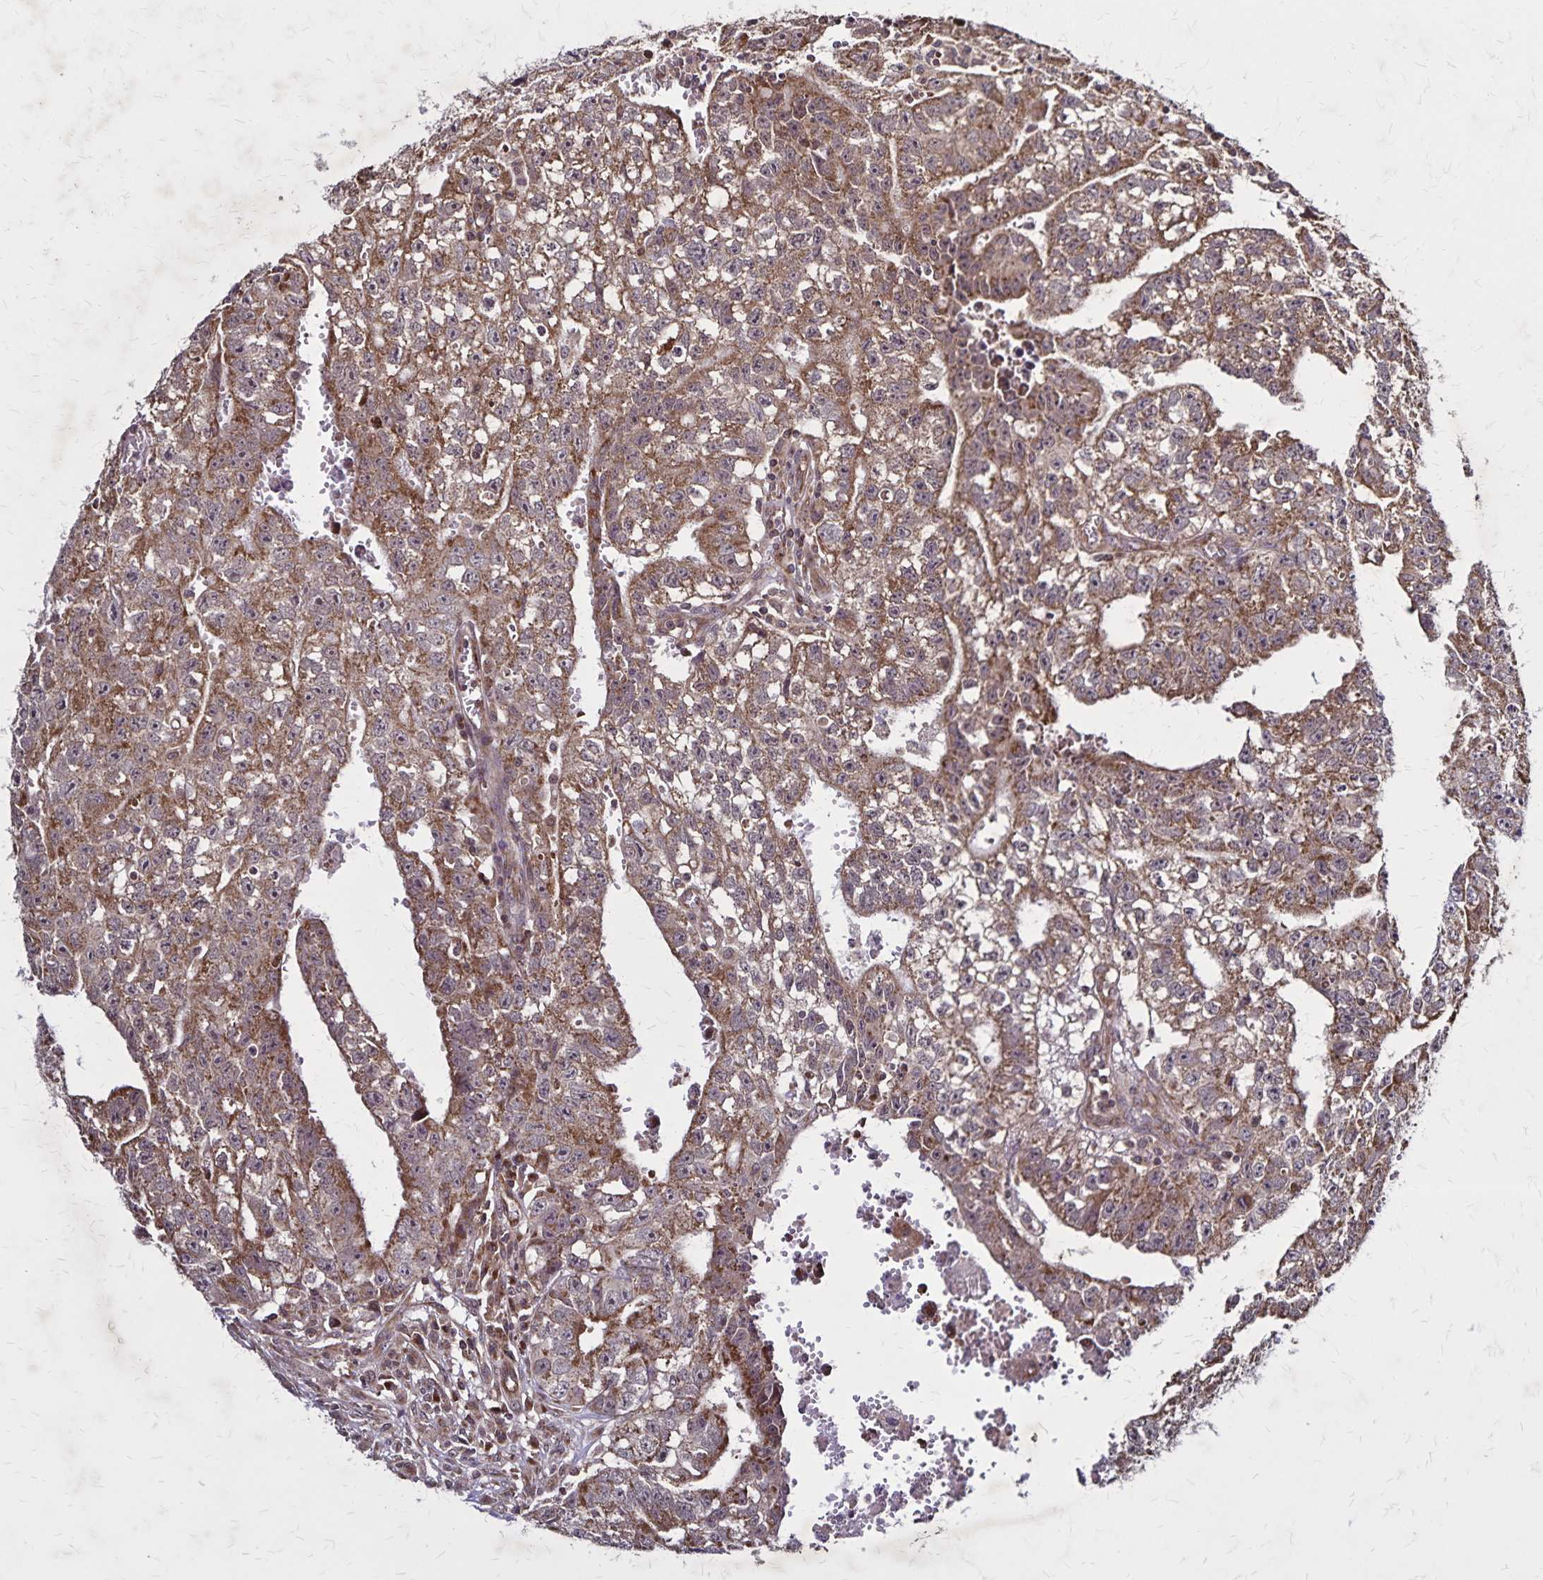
{"staining": {"intensity": "moderate", "quantity": ">75%", "location": "cytoplasmic/membranous"}, "tissue": "testis cancer", "cell_type": "Tumor cells", "image_type": "cancer", "snomed": [{"axis": "morphology", "description": "Carcinoma, Embryonal, NOS"}, {"axis": "morphology", "description": "Teratoma, malignant, NOS"}, {"axis": "topography", "description": "Testis"}], "caption": "IHC image of testis teratoma (malignant) stained for a protein (brown), which demonstrates medium levels of moderate cytoplasmic/membranous expression in approximately >75% of tumor cells.", "gene": "NFS1", "patient": {"sex": "male", "age": 24}}